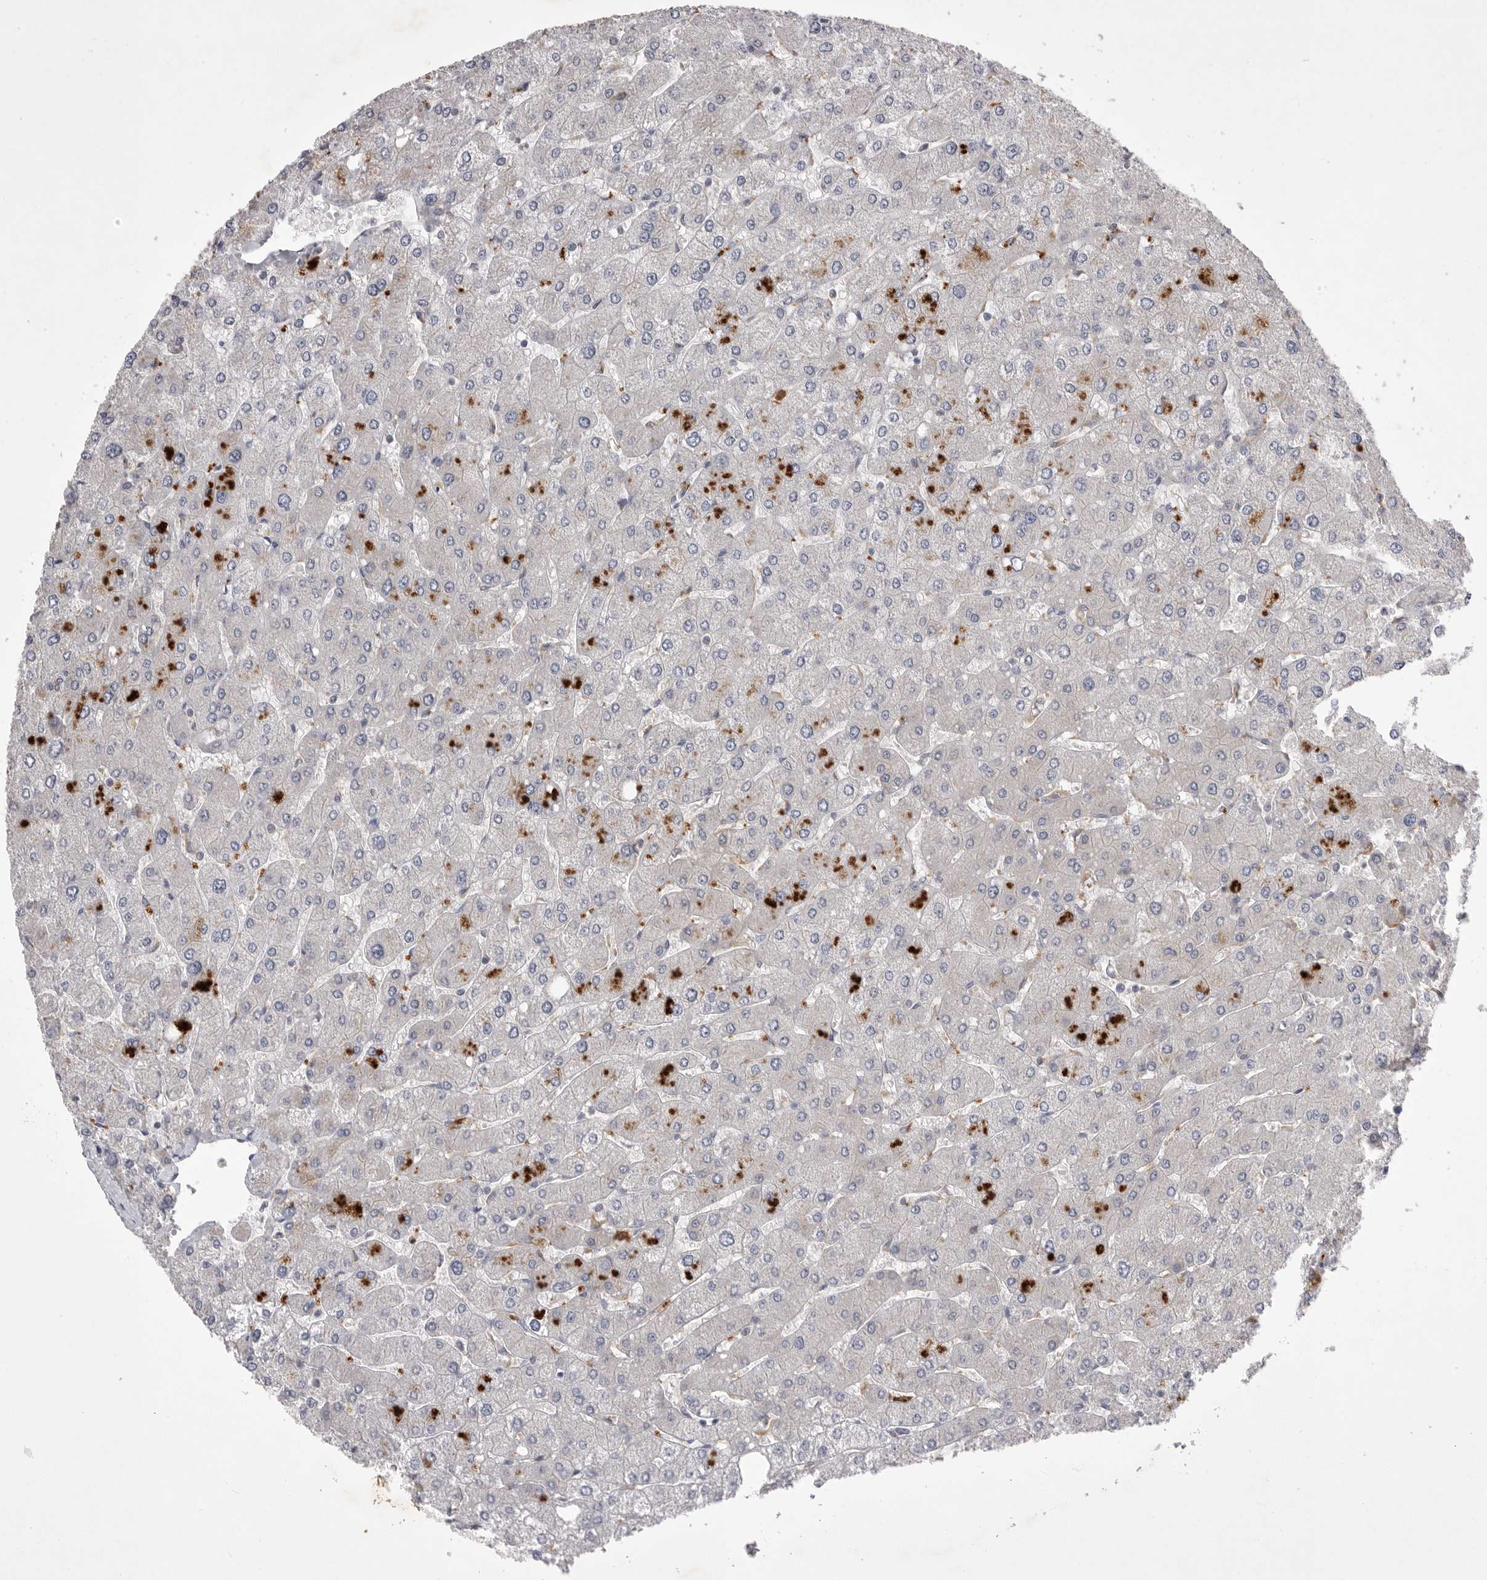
{"staining": {"intensity": "weak", "quantity": ">75%", "location": "cytoplasmic/membranous"}, "tissue": "liver", "cell_type": "Cholangiocytes", "image_type": "normal", "snomed": [{"axis": "morphology", "description": "Normal tissue, NOS"}, {"axis": "topography", "description": "Liver"}], "caption": "Human liver stained with a brown dye exhibits weak cytoplasmic/membranous positive expression in approximately >75% of cholangiocytes.", "gene": "VAC14", "patient": {"sex": "male", "age": 55}}